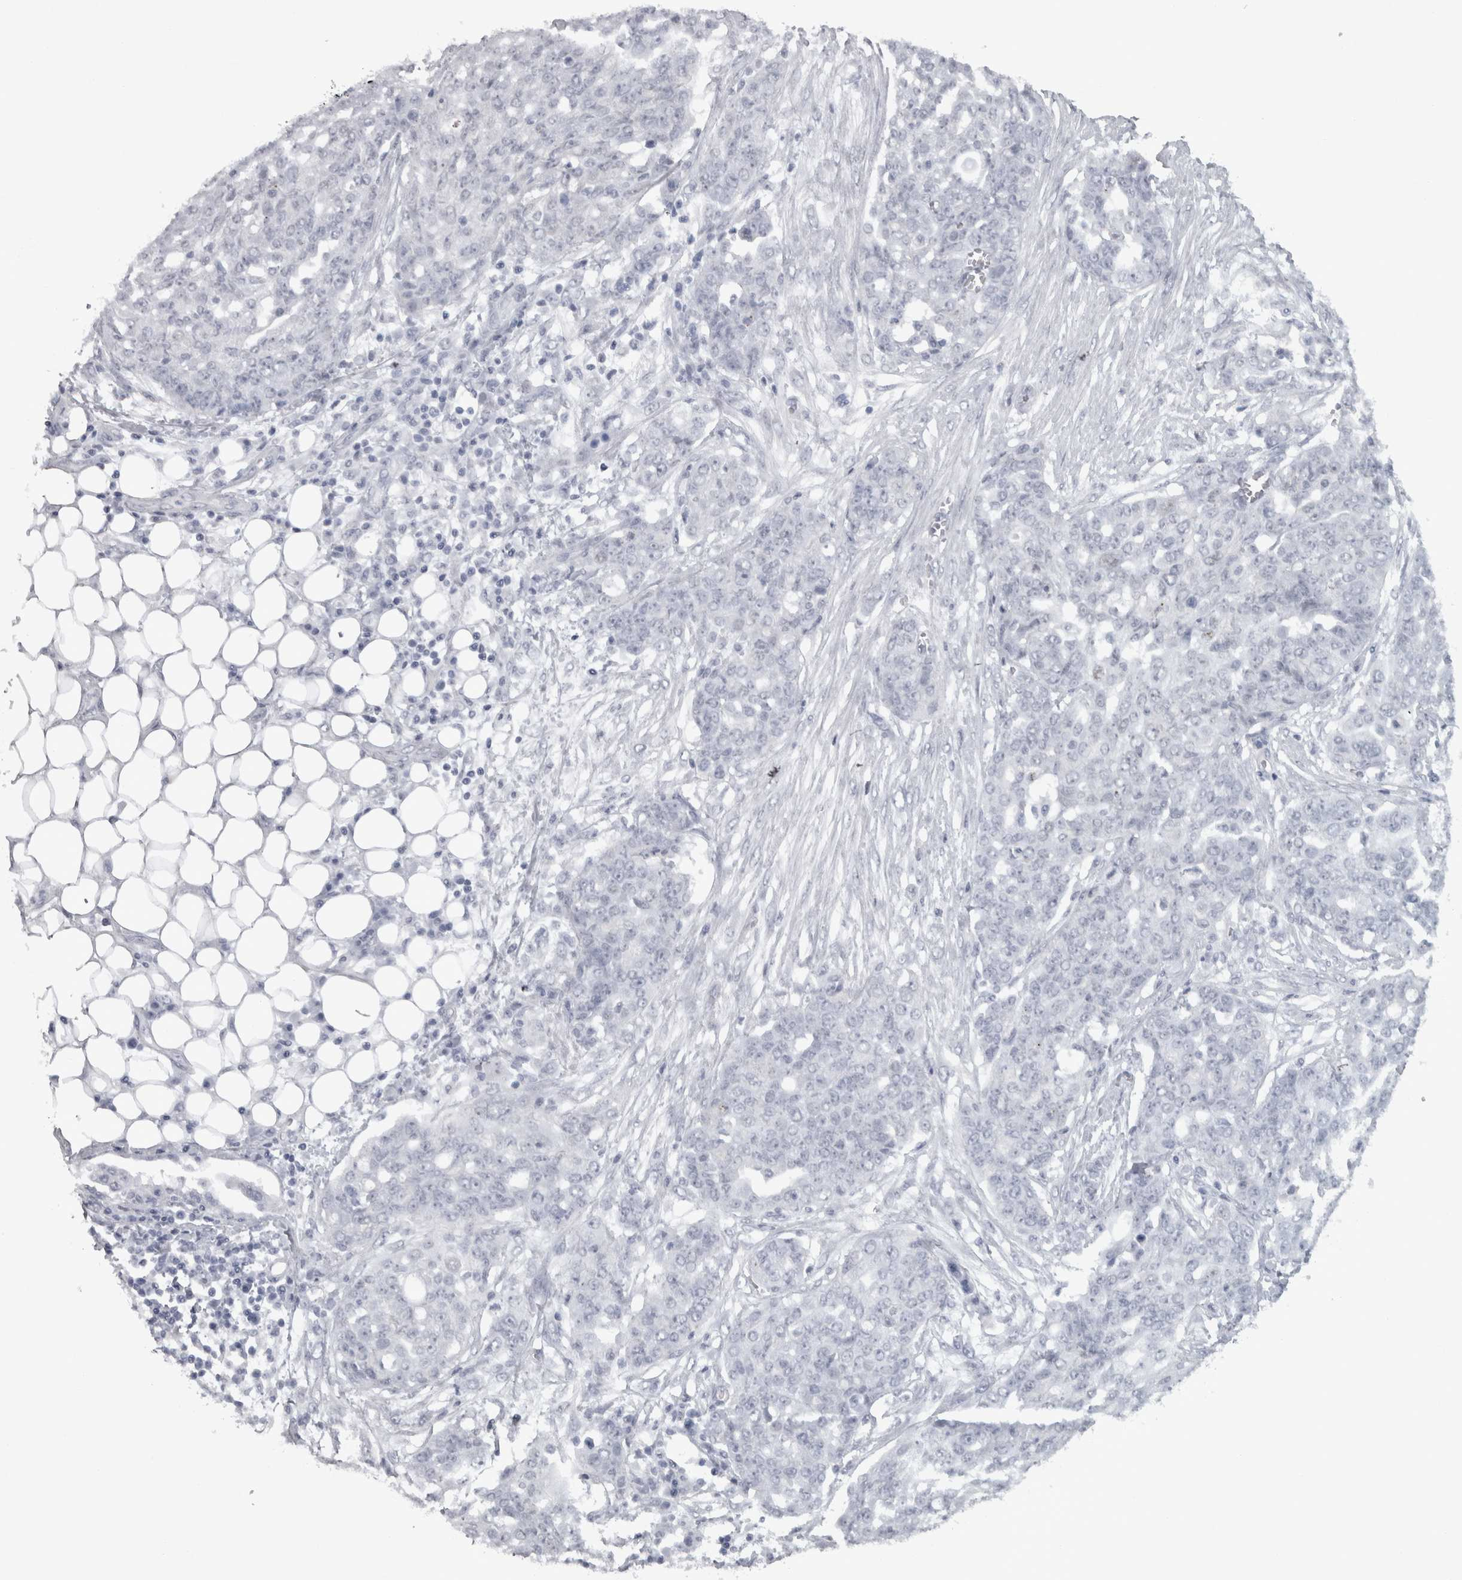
{"staining": {"intensity": "negative", "quantity": "none", "location": "none"}, "tissue": "ovarian cancer", "cell_type": "Tumor cells", "image_type": "cancer", "snomed": [{"axis": "morphology", "description": "Cystadenocarcinoma, serous, NOS"}, {"axis": "topography", "description": "Soft tissue"}, {"axis": "topography", "description": "Ovary"}], "caption": "Tumor cells show no significant expression in ovarian cancer.", "gene": "PPP1R12B", "patient": {"sex": "female", "age": 57}}